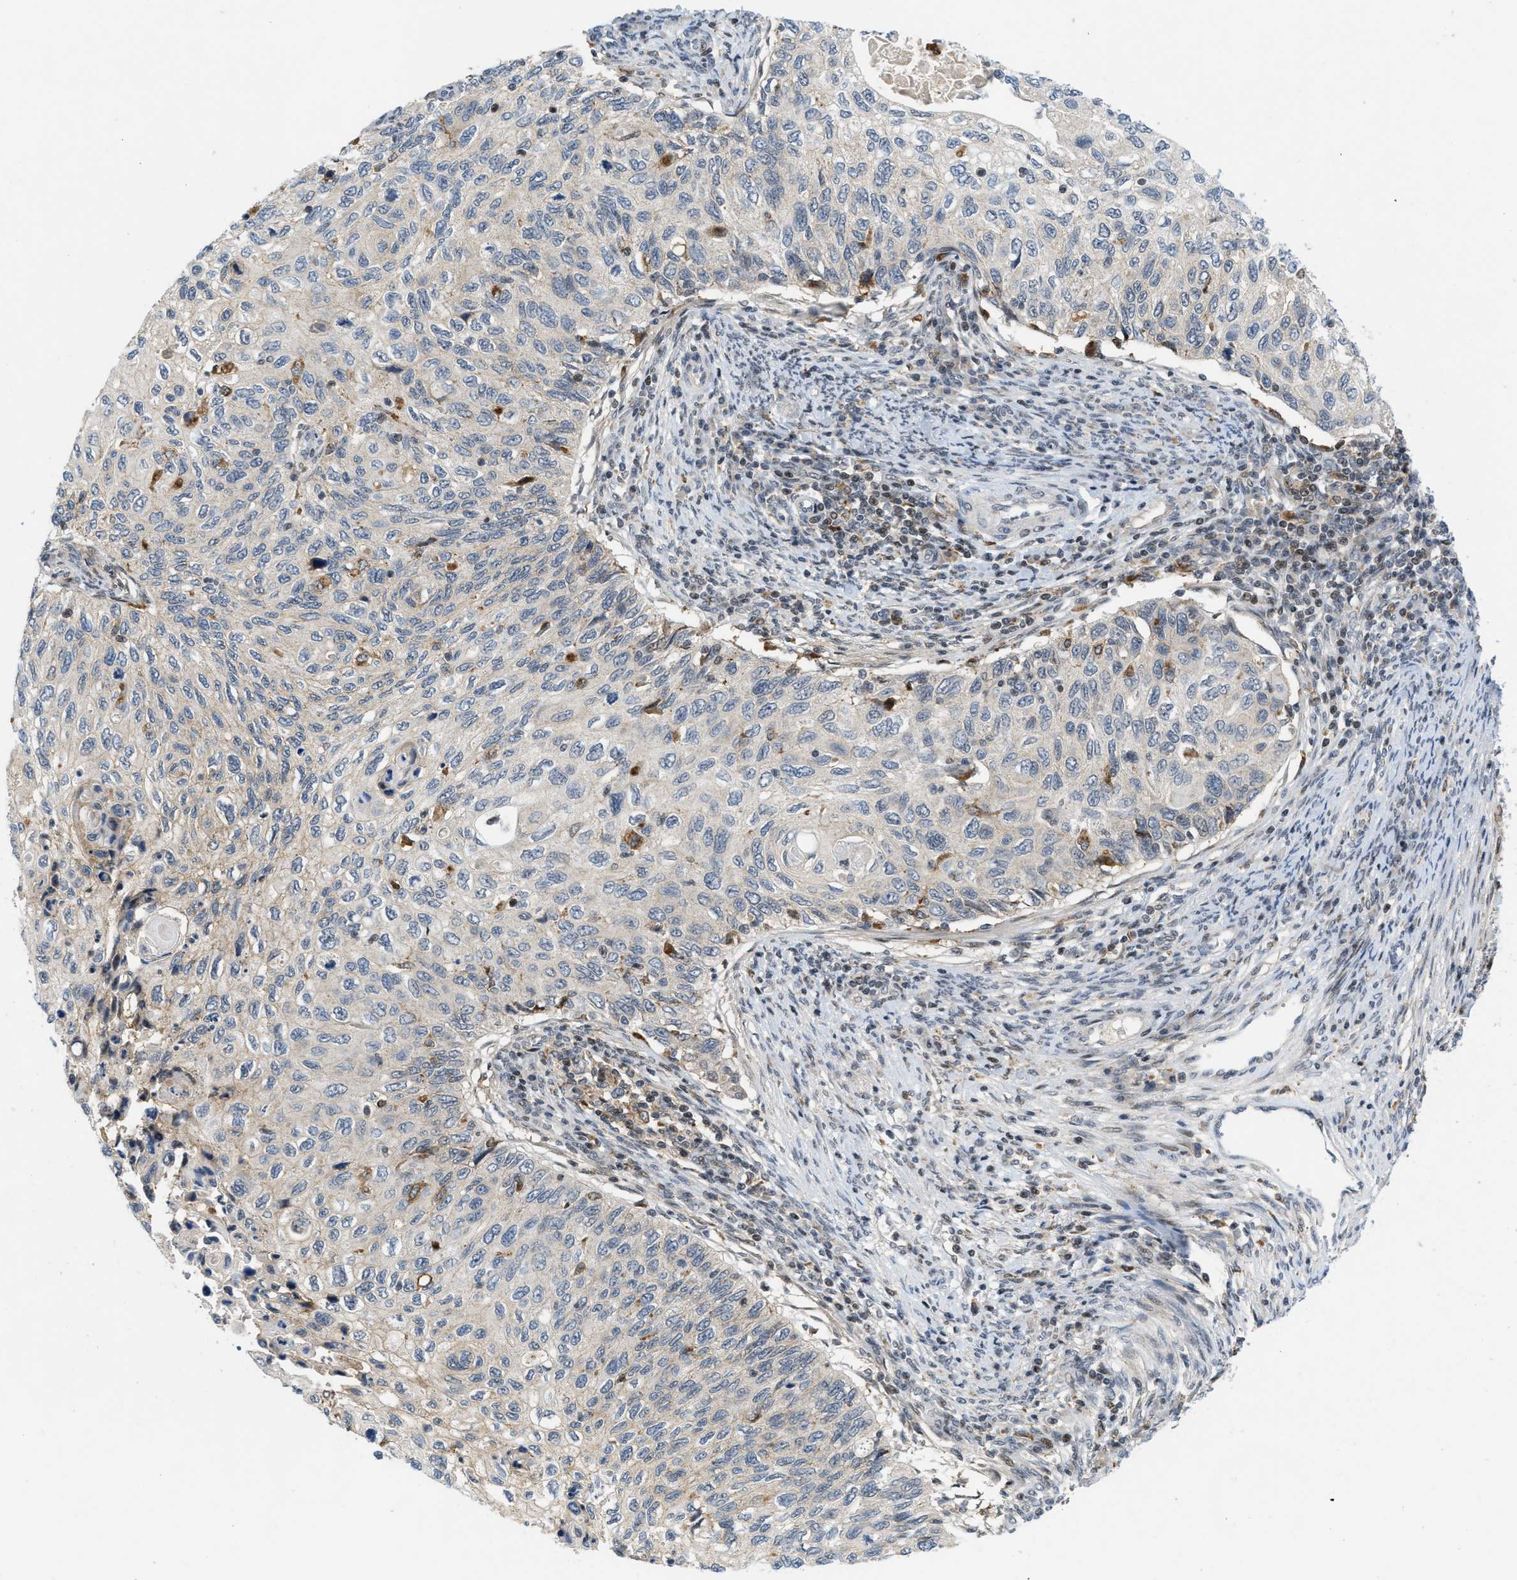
{"staining": {"intensity": "negative", "quantity": "none", "location": "none"}, "tissue": "cervical cancer", "cell_type": "Tumor cells", "image_type": "cancer", "snomed": [{"axis": "morphology", "description": "Squamous cell carcinoma, NOS"}, {"axis": "topography", "description": "Cervix"}], "caption": "The micrograph shows no staining of tumor cells in cervical squamous cell carcinoma.", "gene": "ING1", "patient": {"sex": "female", "age": 70}}